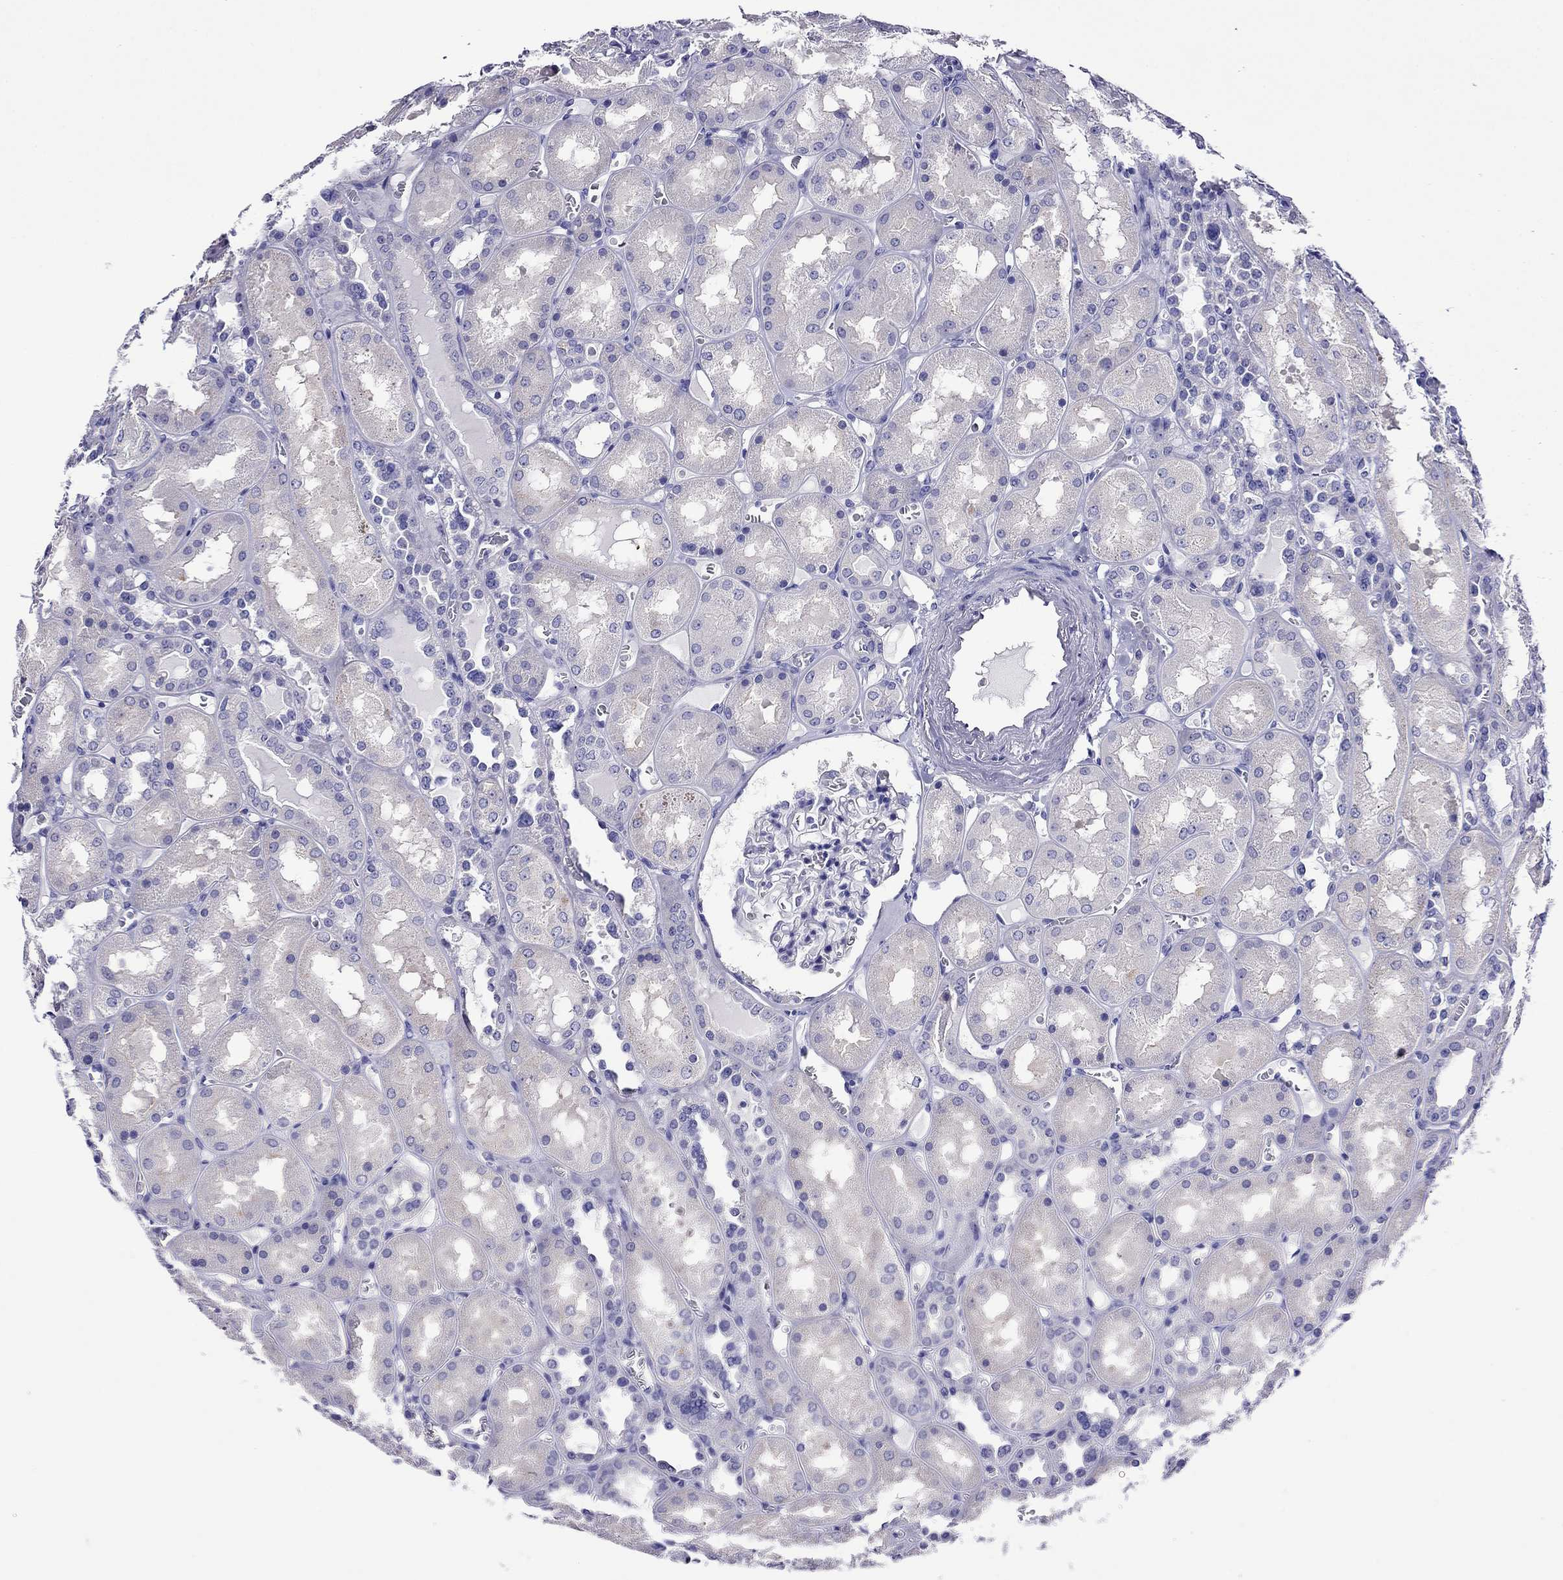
{"staining": {"intensity": "negative", "quantity": "none", "location": "none"}, "tissue": "kidney", "cell_type": "Cells in glomeruli", "image_type": "normal", "snomed": [{"axis": "morphology", "description": "Normal tissue, NOS"}, {"axis": "topography", "description": "Kidney"}], "caption": "DAB immunohistochemical staining of unremarkable kidney shows no significant positivity in cells in glomeruli. (DAB immunohistochemistry visualized using brightfield microscopy, high magnification).", "gene": "SCG2", "patient": {"sex": "male", "age": 73}}